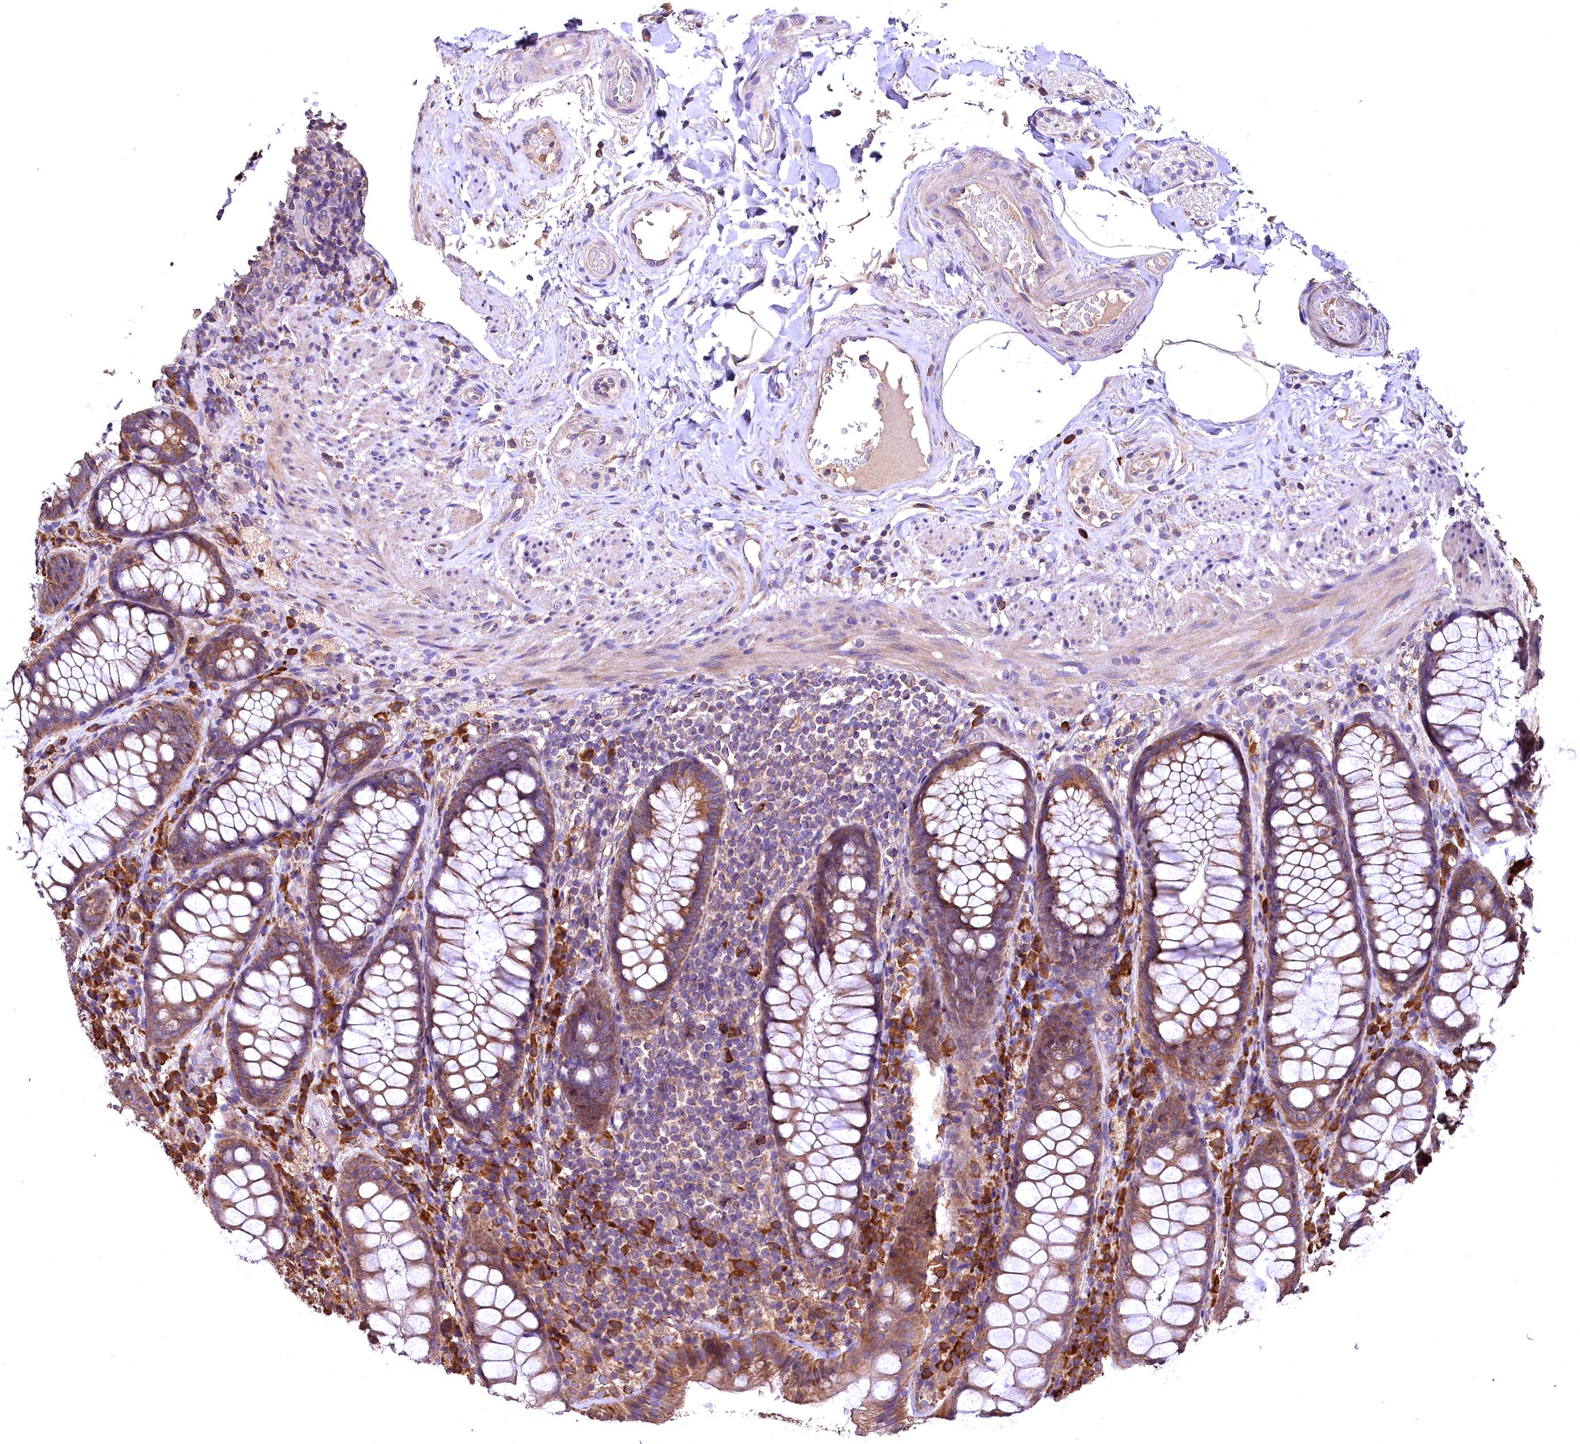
{"staining": {"intensity": "moderate", "quantity": ">75%", "location": "cytoplasmic/membranous"}, "tissue": "rectum", "cell_type": "Glandular cells", "image_type": "normal", "snomed": [{"axis": "morphology", "description": "Normal tissue, NOS"}, {"axis": "topography", "description": "Rectum"}], "caption": "Protein analysis of benign rectum shows moderate cytoplasmic/membranous positivity in approximately >75% of glandular cells. (DAB (3,3'-diaminobenzidine) IHC with brightfield microscopy, high magnification).", "gene": "ENKD1", "patient": {"sex": "male", "age": 83}}